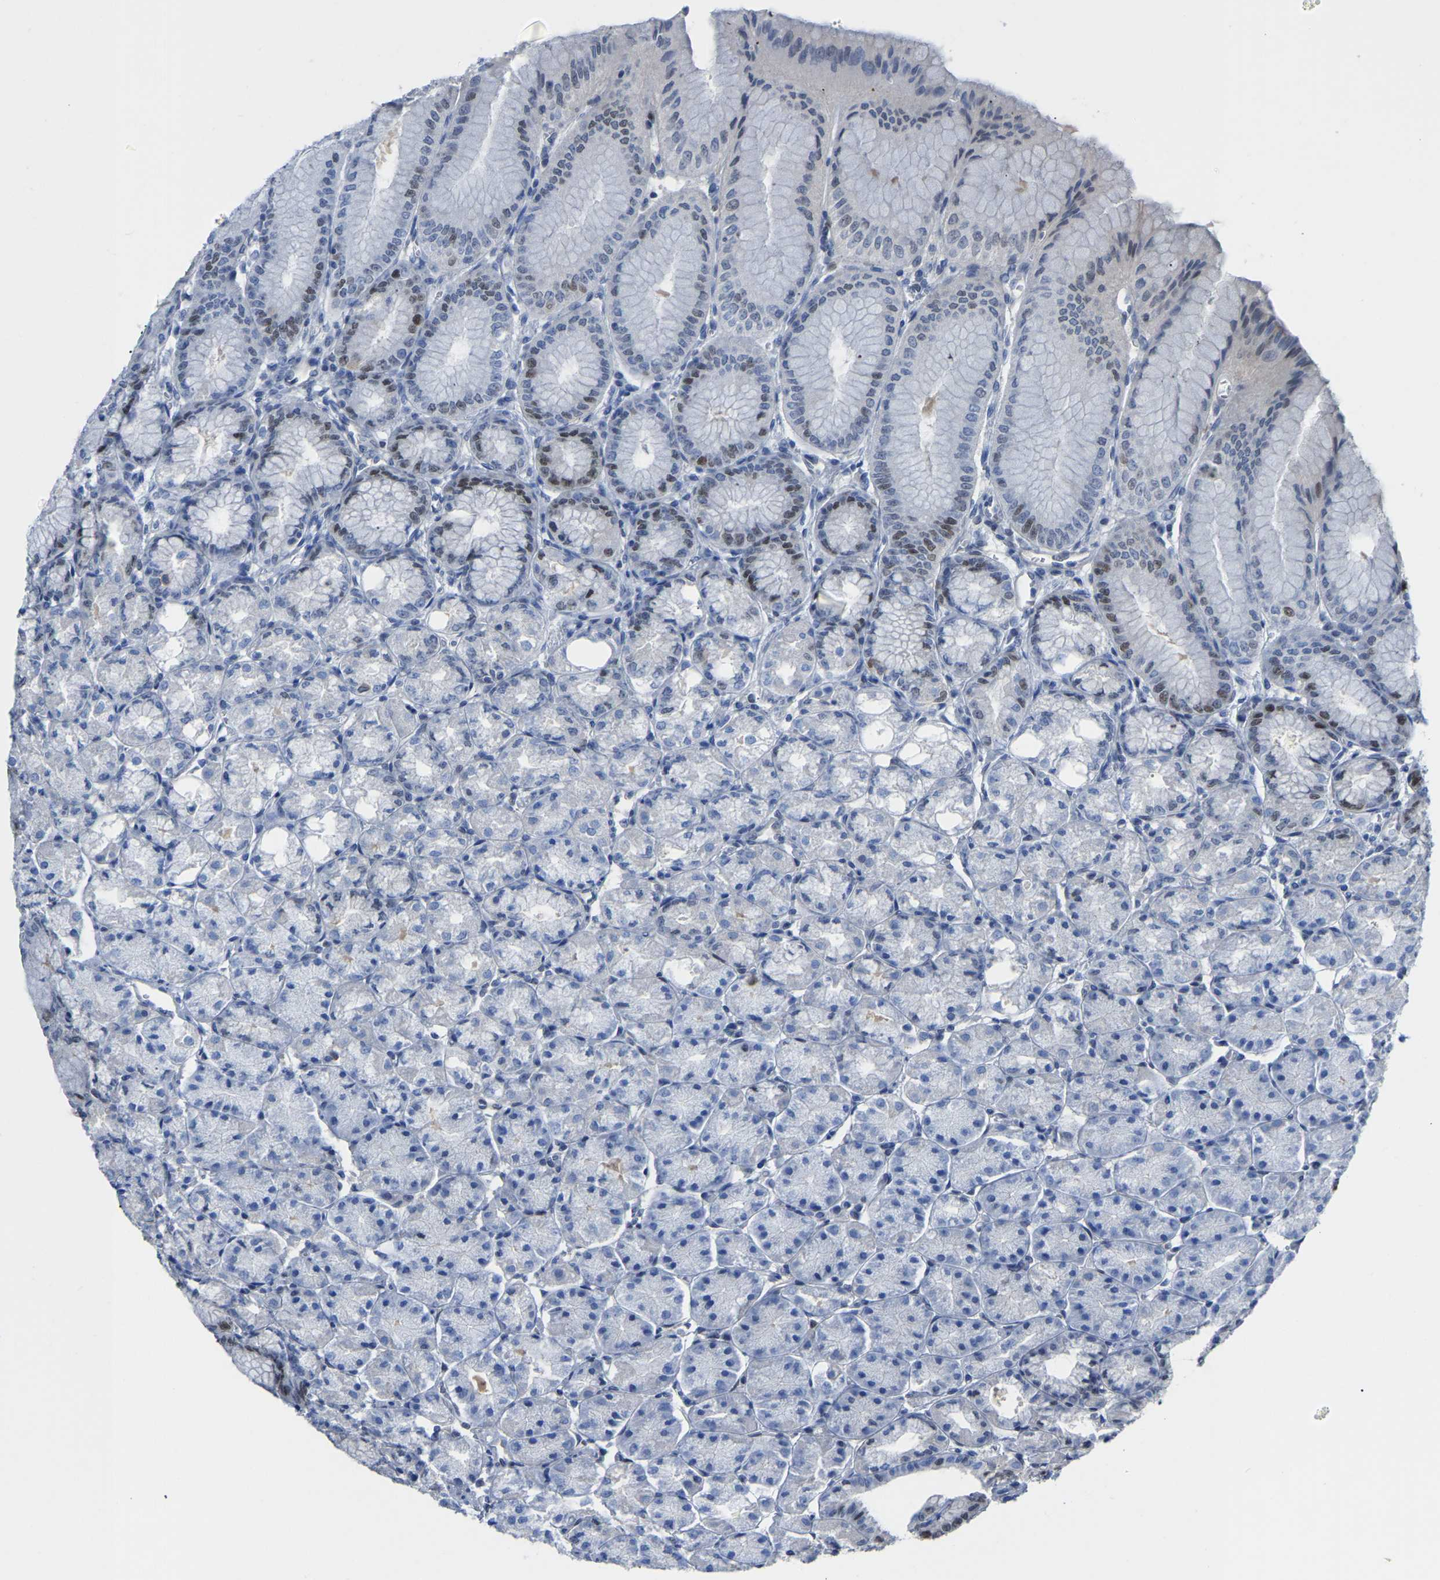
{"staining": {"intensity": "strong", "quantity": "25%-75%", "location": "nuclear"}, "tissue": "stomach", "cell_type": "Glandular cells", "image_type": "normal", "snomed": [{"axis": "morphology", "description": "Normal tissue, NOS"}, {"axis": "topography", "description": "Stomach, lower"}], "caption": "Human stomach stained with a brown dye exhibits strong nuclear positive staining in approximately 25%-75% of glandular cells.", "gene": "KLRG2", "patient": {"sex": "male", "age": 71}}